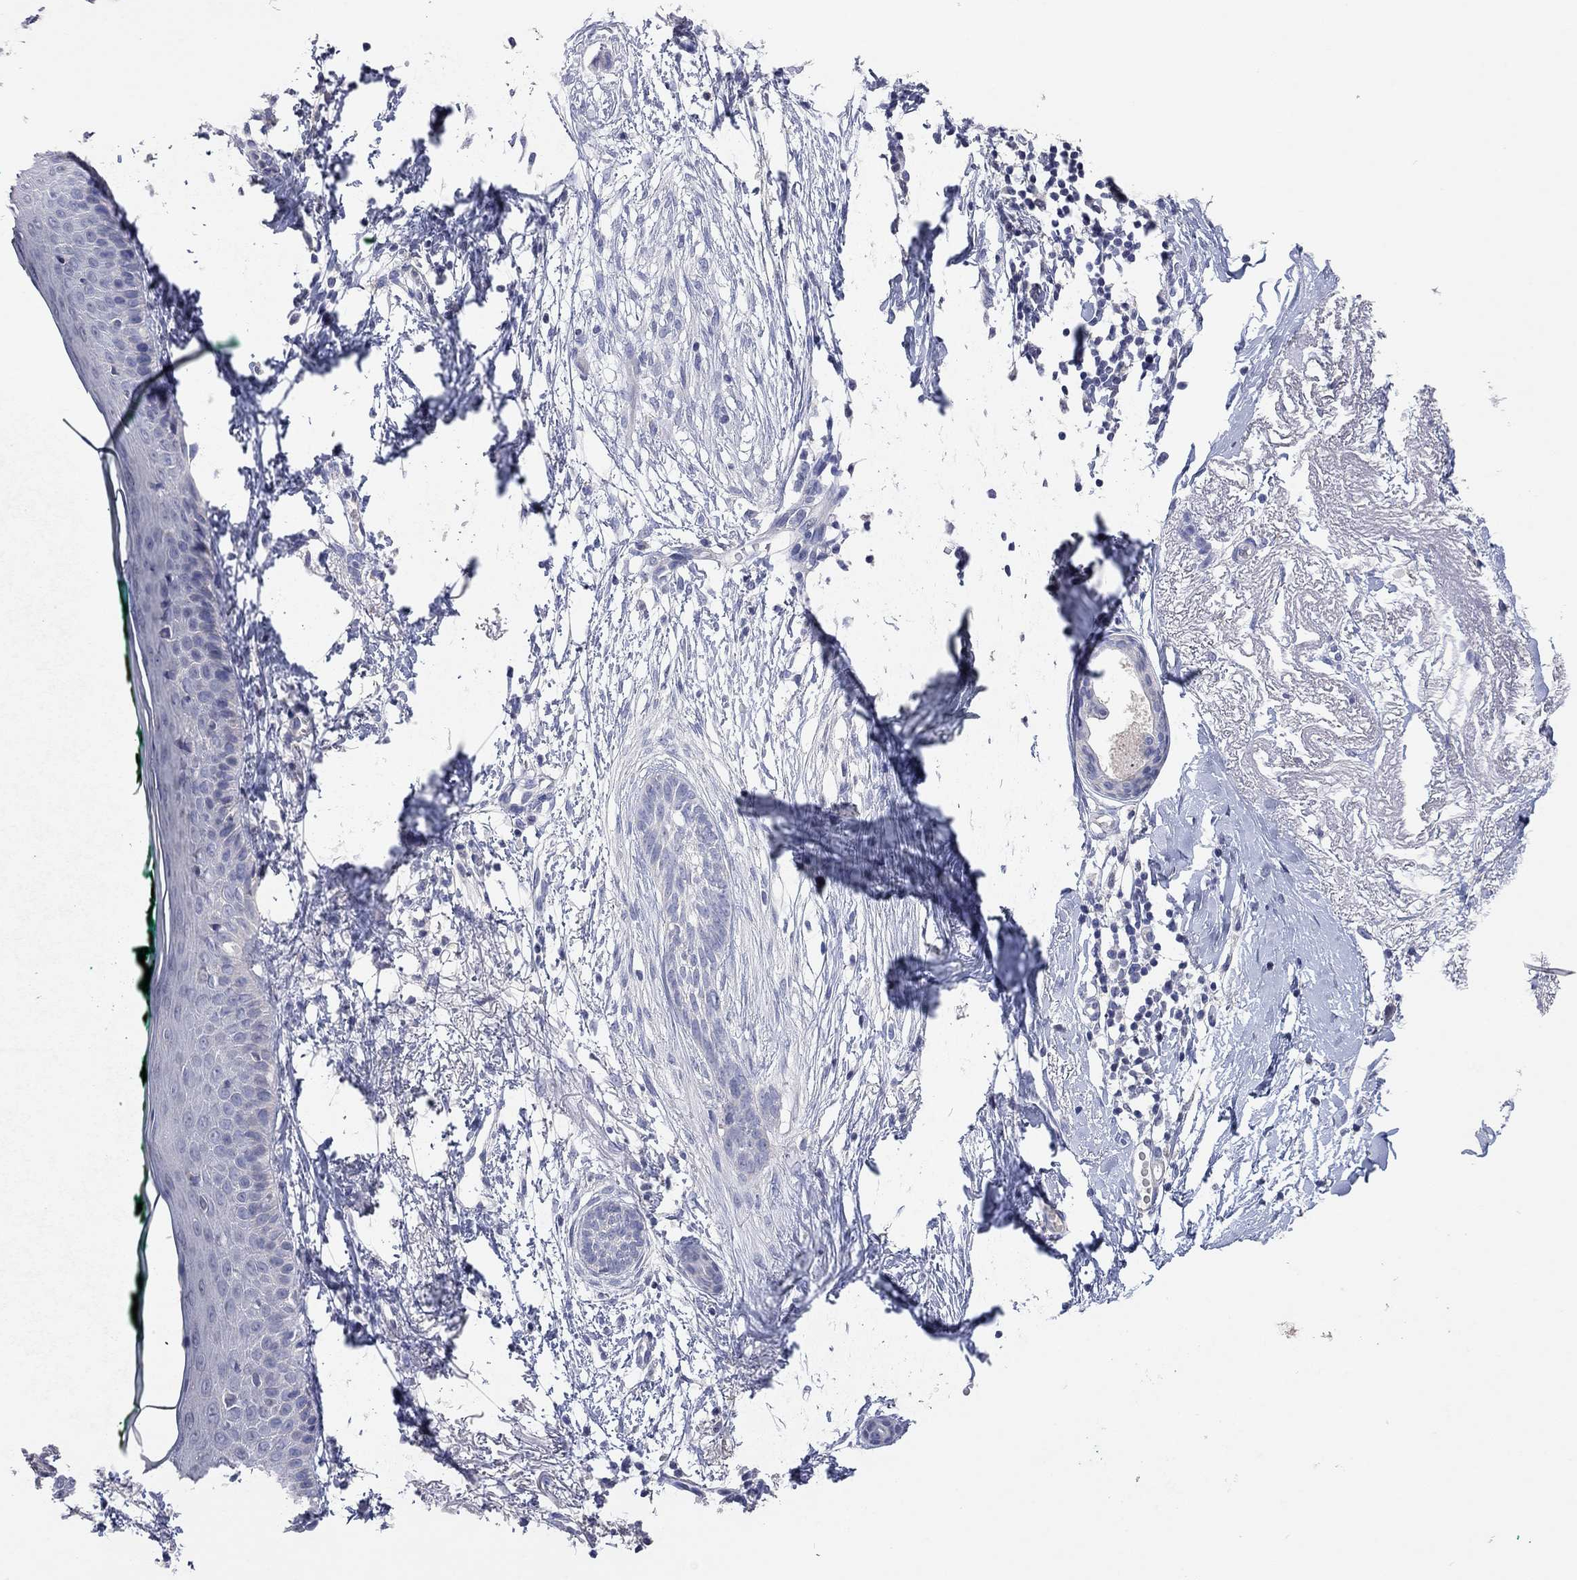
{"staining": {"intensity": "negative", "quantity": "none", "location": "none"}, "tissue": "skin cancer", "cell_type": "Tumor cells", "image_type": "cancer", "snomed": [{"axis": "morphology", "description": "Normal tissue, NOS"}, {"axis": "morphology", "description": "Basal cell carcinoma"}, {"axis": "topography", "description": "Skin"}], "caption": "Tumor cells are negative for brown protein staining in skin basal cell carcinoma. The staining was performed using DAB (3,3'-diaminobenzidine) to visualize the protein expression in brown, while the nuclei were stained in blue with hematoxylin (Magnification: 20x).", "gene": "MMP13", "patient": {"sex": "male", "age": 84}}